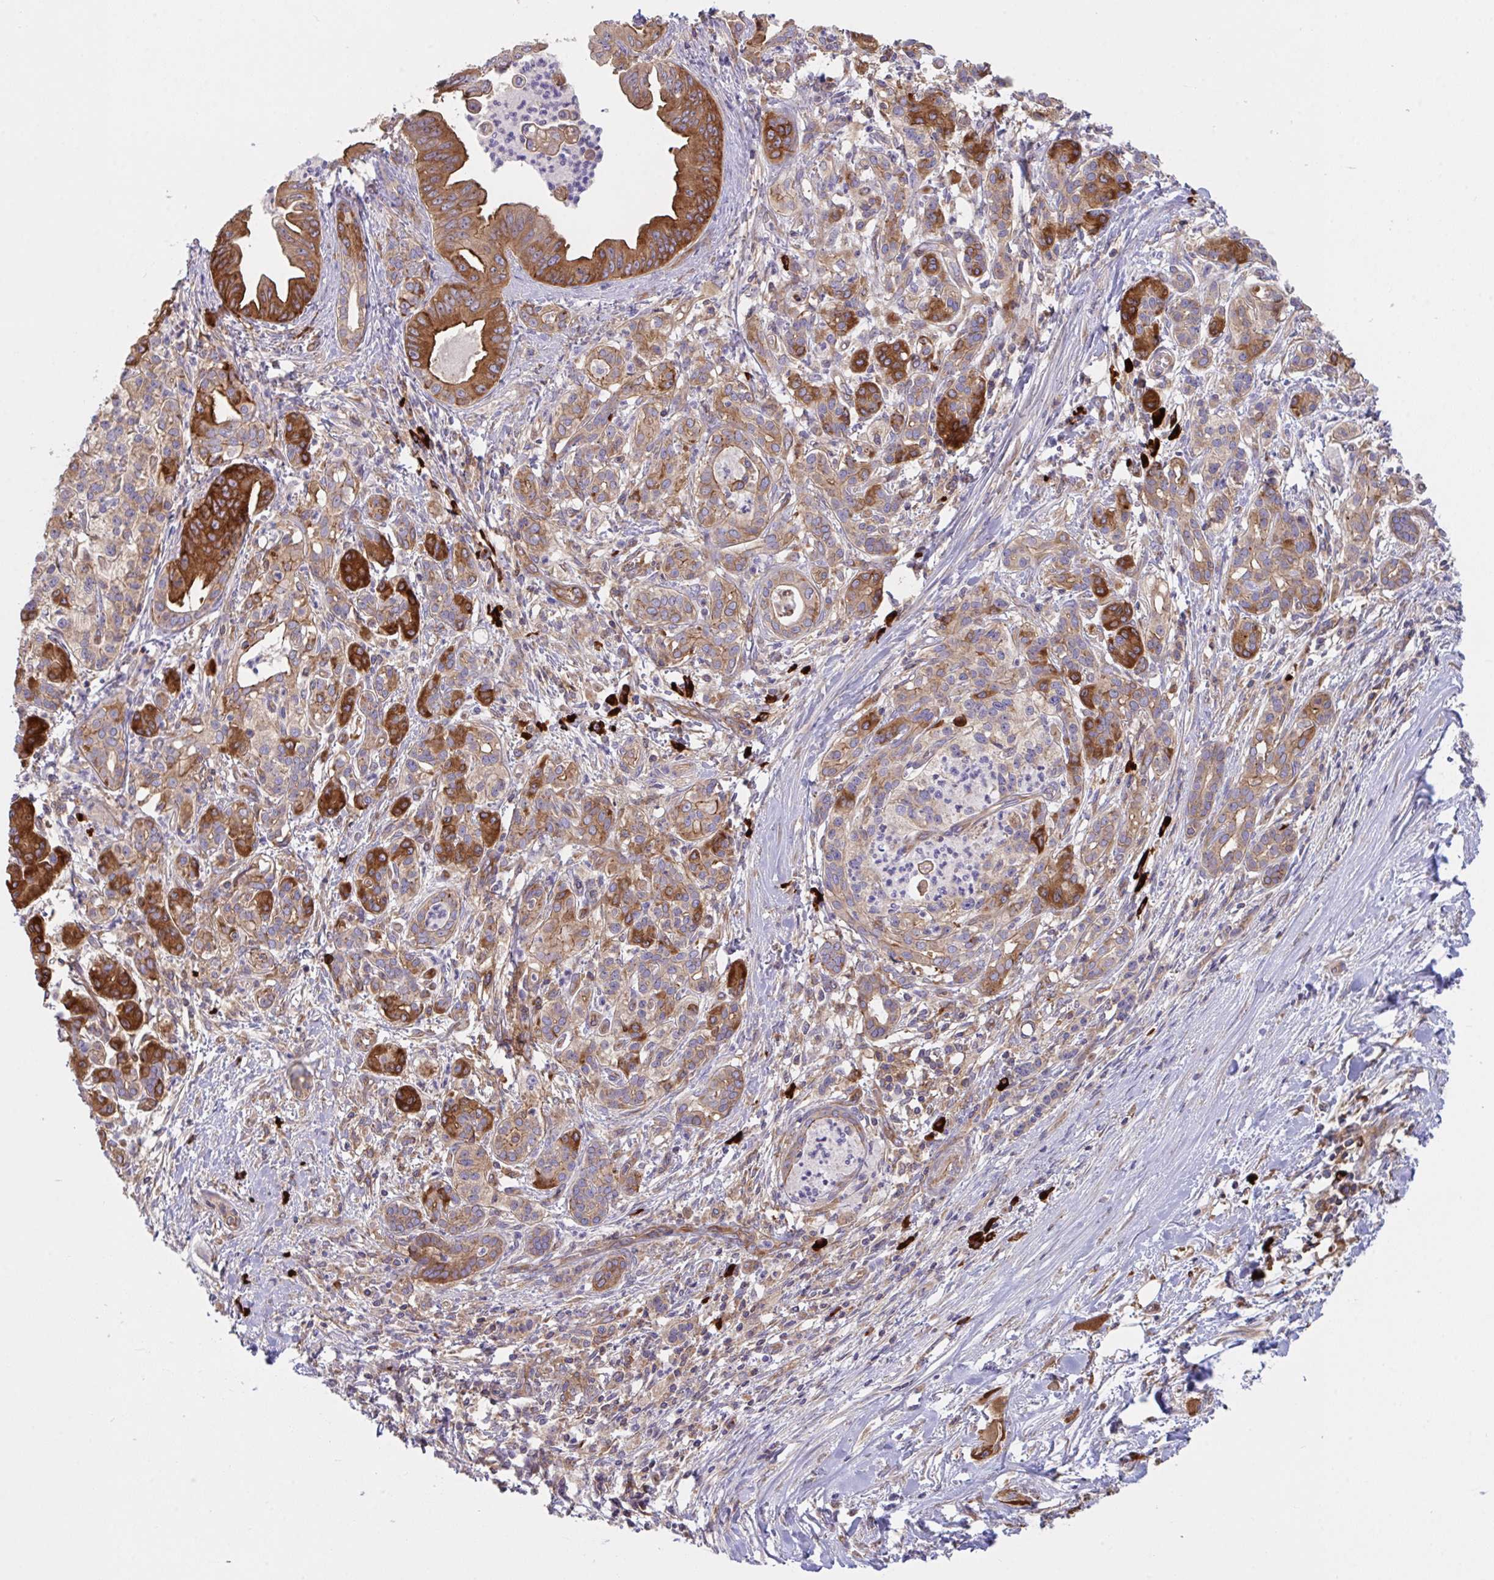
{"staining": {"intensity": "moderate", "quantity": ">75%", "location": "cytoplasmic/membranous"}, "tissue": "pancreatic cancer", "cell_type": "Tumor cells", "image_type": "cancer", "snomed": [{"axis": "morphology", "description": "Adenocarcinoma, NOS"}, {"axis": "topography", "description": "Pancreas"}], "caption": "Brown immunohistochemical staining in human adenocarcinoma (pancreatic) reveals moderate cytoplasmic/membranous expression in approximately >75% of tumor cells.", "gene": "YARS2", "patient": {"sex": "male", "age": 58}}